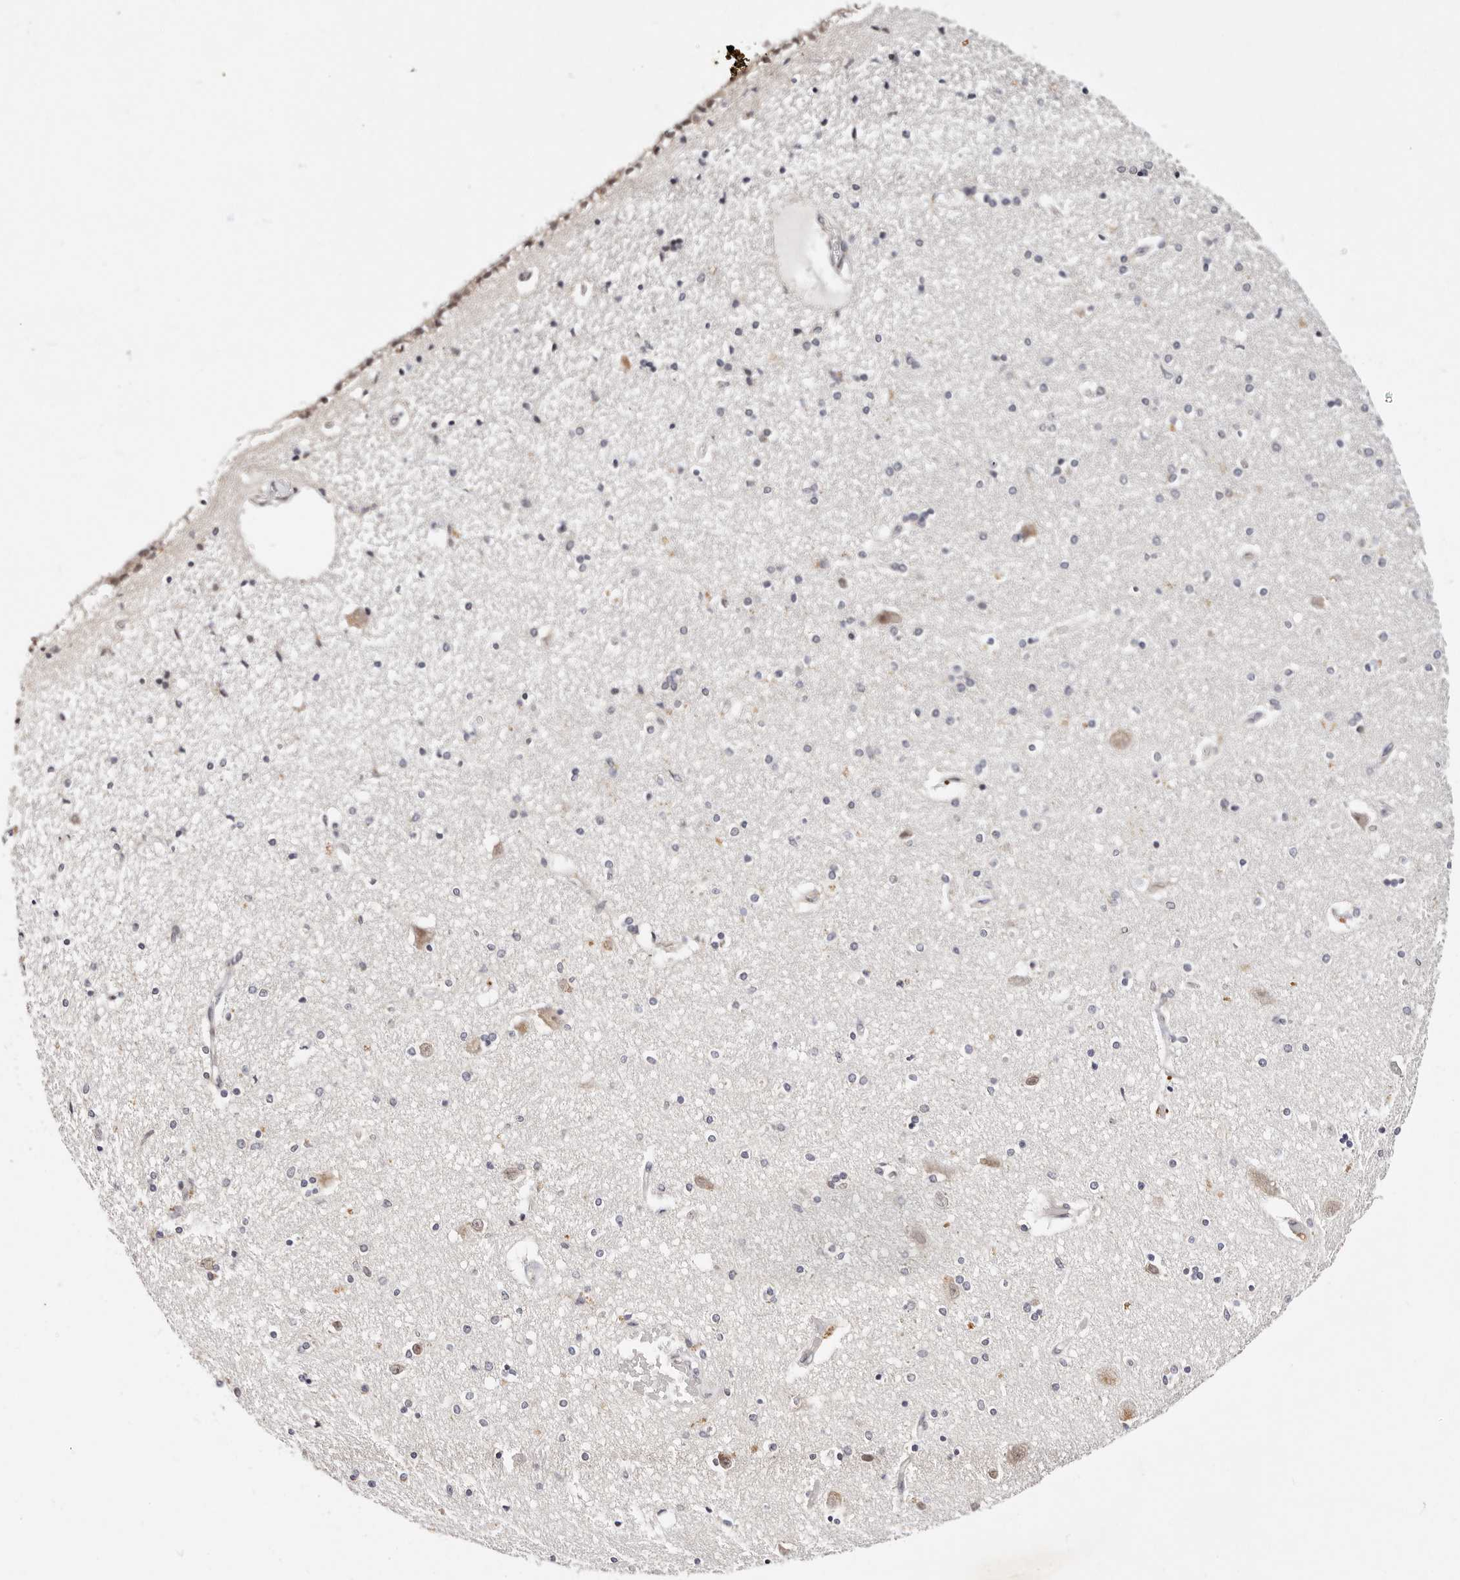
{"staining": {"intensity": "negative", "quantity": "none", "location": "none"}, "tissue": "hippocampus", "cell_type": "Glial cells", "image_type": "normal", "snomed": [{"axis": "morphology", "description": "Normal tissue, NOS"}, {"axis": "topography", "description": "Hippocampus"}], "caption": "IHC image of normal hippocampus stained for a protein (brown), which displays no positivity in glial cells.", "gene": "VIPAS39", "patient": {"sex": "female", "age": 54}}